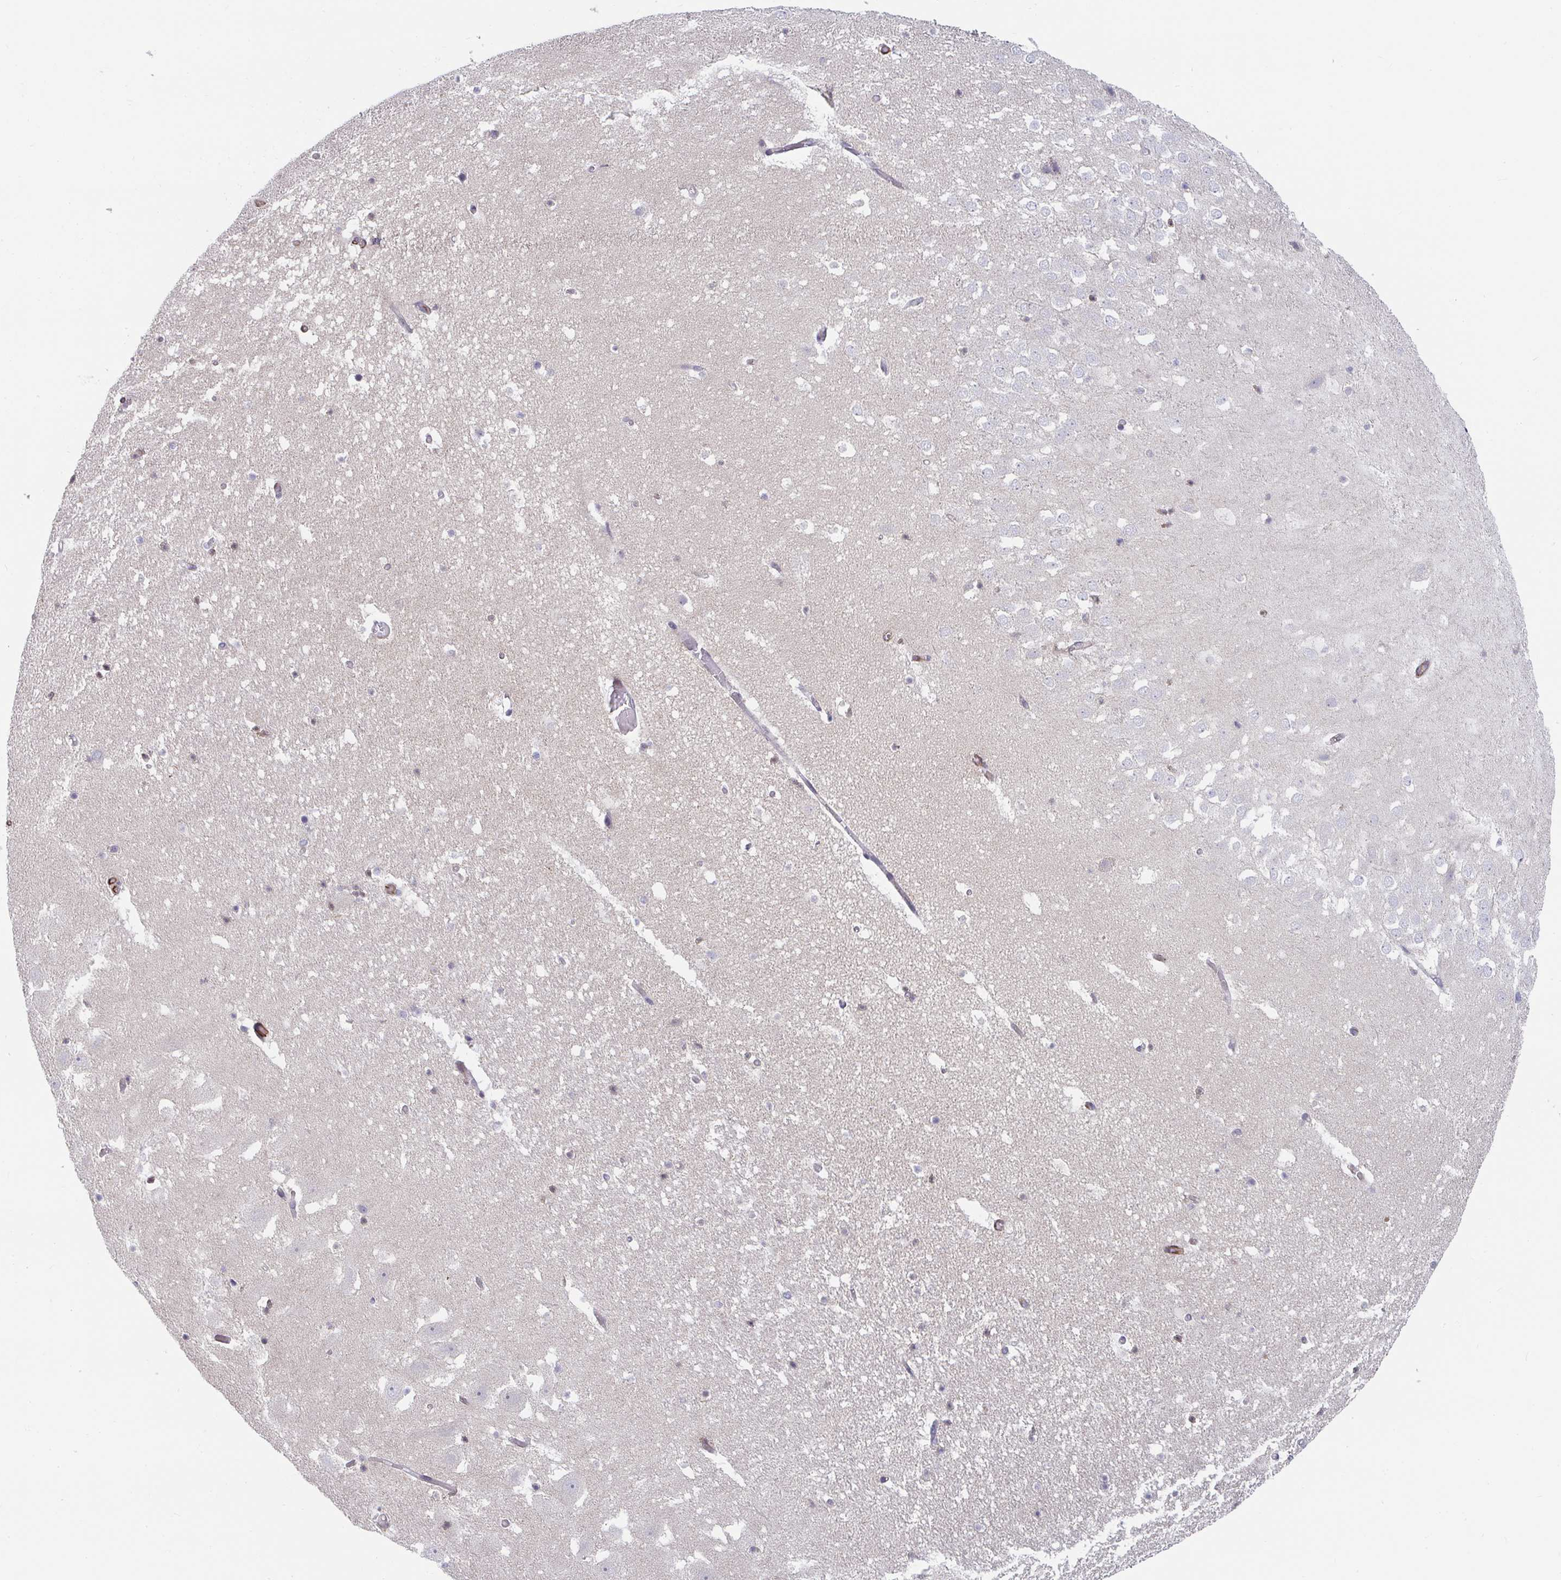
{"staining": {"intensity": "negative", "quantity": "none", "location": "none"}, "tissue": "hippocampus", "cell_type": "Glial cells", "image_type": "normal", "snomed": [{"axis": "morphology", "description": "Normal tissue, NOS"}, {"axis": "topography", "description": "Hippocampus"}], "caption": "The immunohistochemistry histopathology image has no significant expression in glial cells of hippocampus. Nuclei are stained in blue.", "gene": "EIF1AD", "patient": {"sex": "female", "age": 42}}